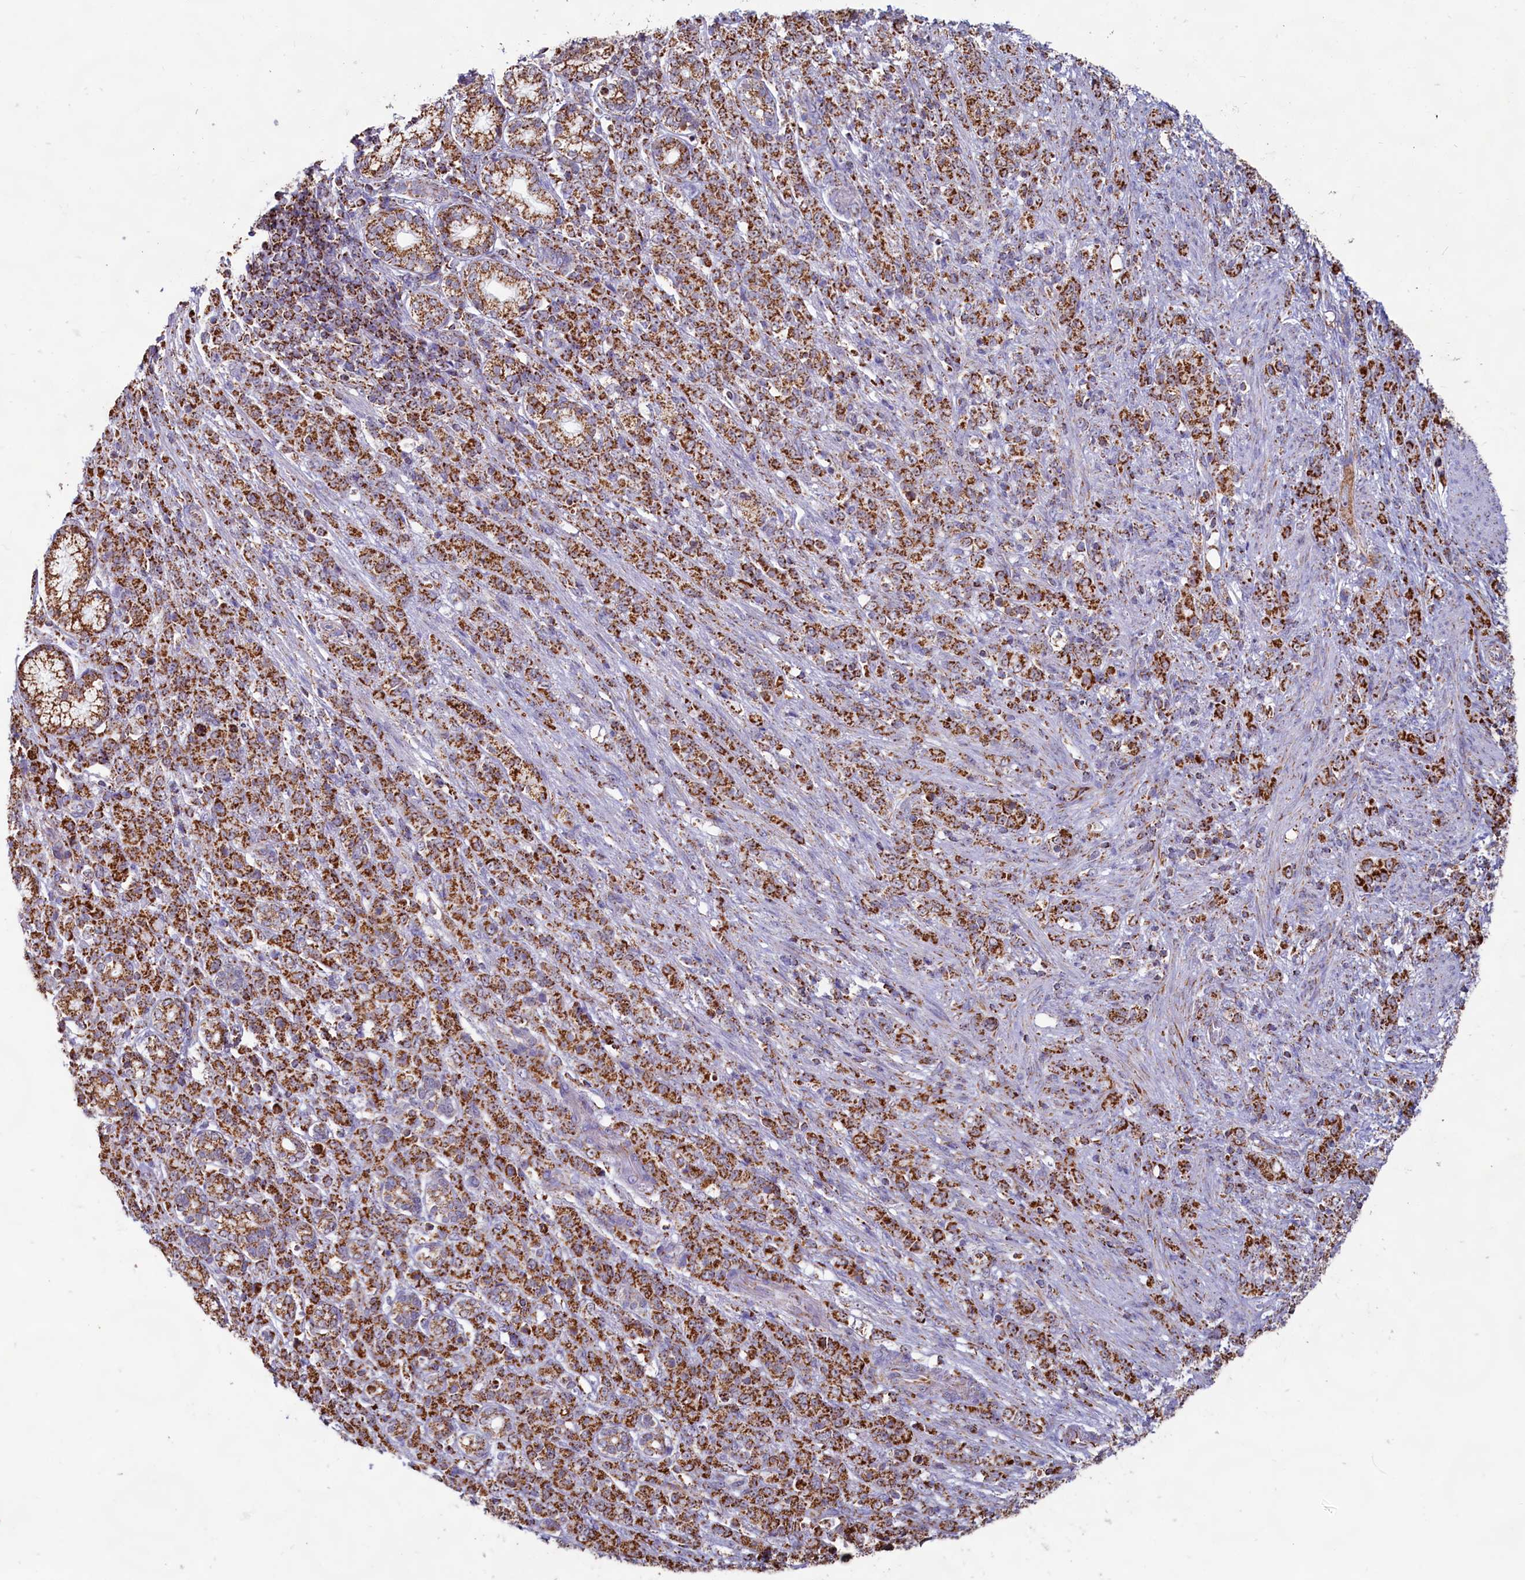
{"staining": {"intensity": "strong", "quantity": ">75%", "location": "cytoplasmic/membranous"}, "tissue": "stomach cancer", "cell_type": "Tumor cells", "image_type": "cancer", "snomed": [{"axis": "morphology", "description": "Adenocarcinoma, NOS"}, {"axis": "topography", "description": "Stomach"}], "caption": "Stomach cancer was stained to show a protein in brown. There is high levels of strong cytoplasmic/membranous positivity in approximately >75% of tumor cells. The staining was performed using DAB (3,3'-diaminobenzidine) to visualize the protein expression in brown, while the nuclei were stained in blue with hematoxylin (Magnification: 20x).", "gene": "C1D", "patient": {"sex": "female", "age": 79}}